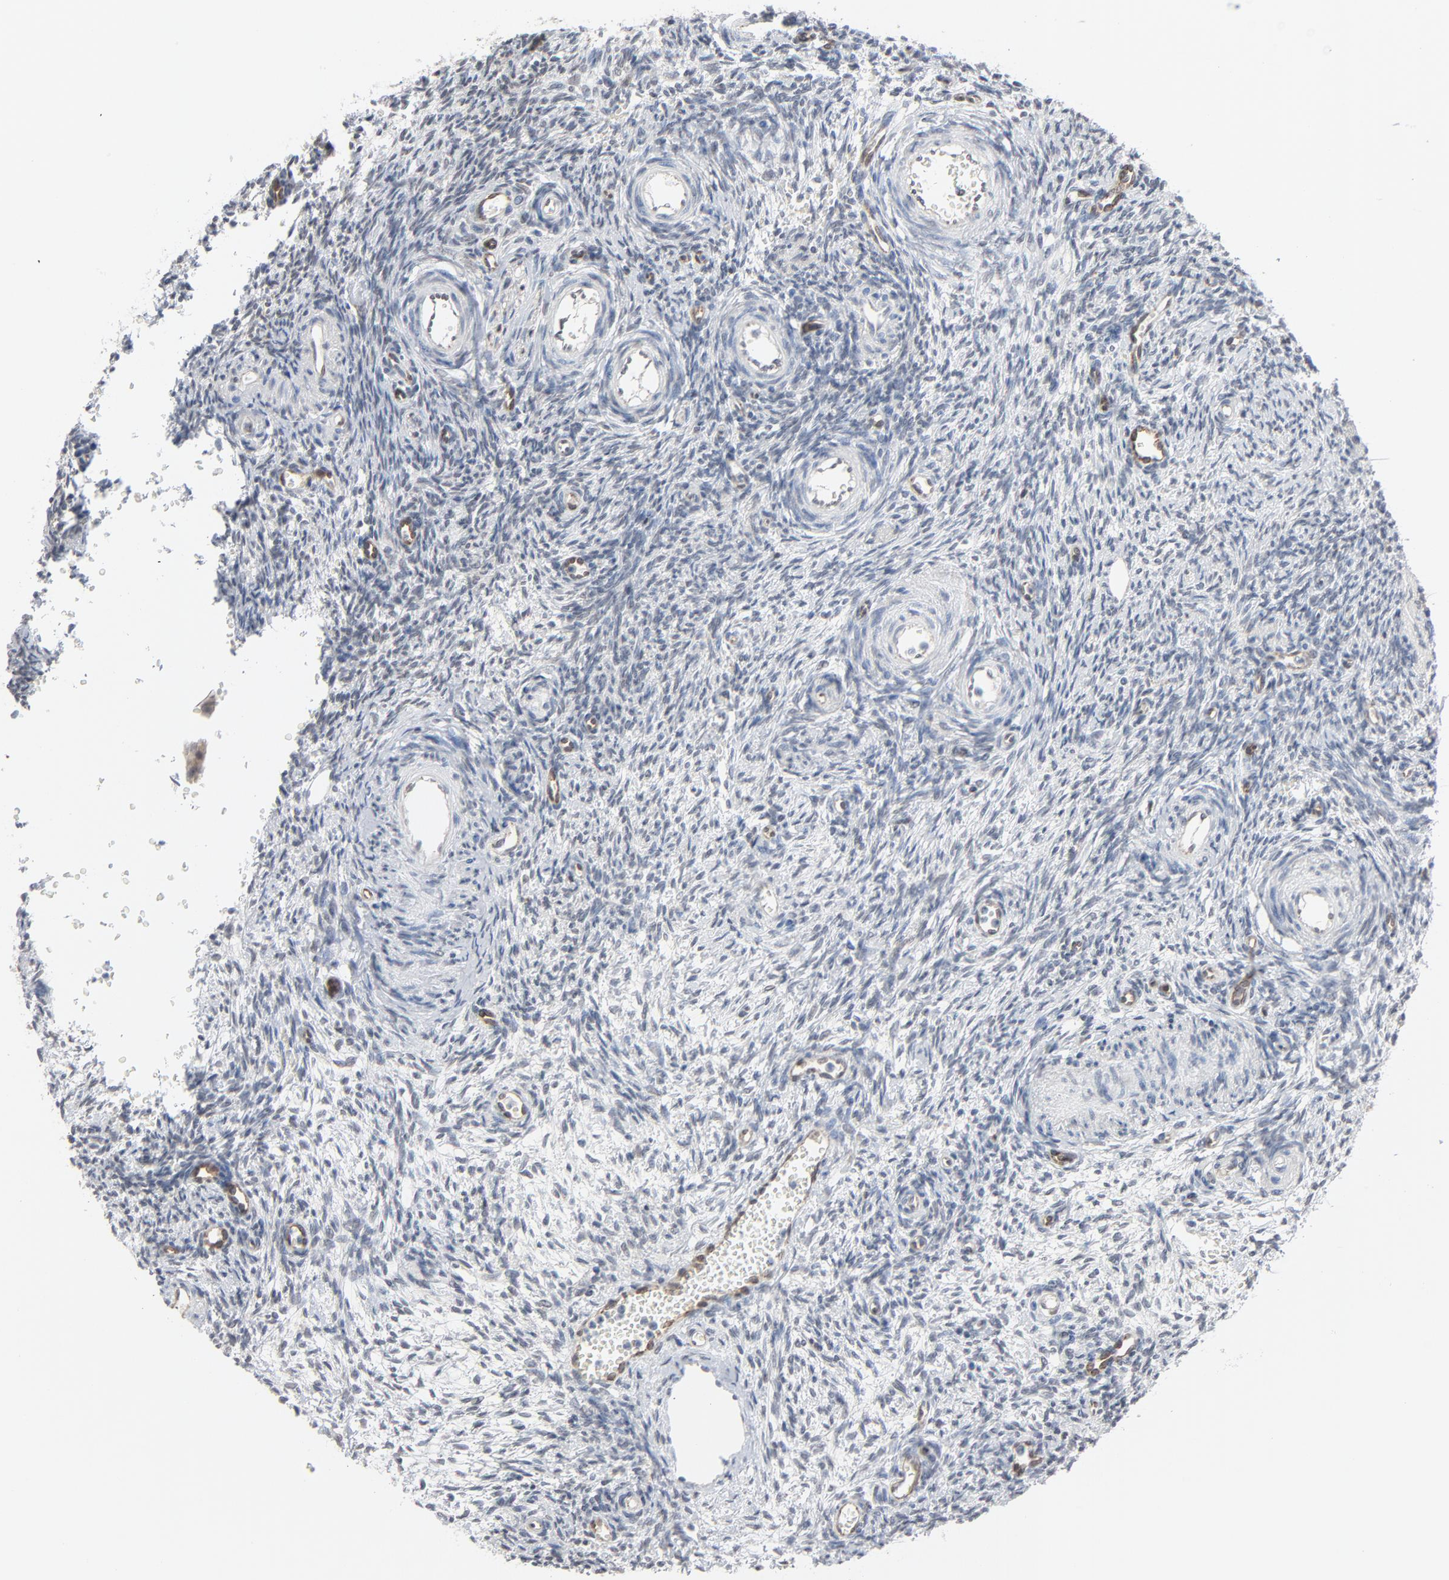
{"staining": {"intensity": "negative", "quantity": "none", "location": "none"}, "tissue": "ovary", "cell_type": "Follicle cells", "image_type": "normal", "snomed": [{"axis": "morphology", "description": "Normal tissue, NOS"}, {"axis": "topography", "description": "Ovary"}], "caption": "Immunohistochemistry (IHC) of normal human ovary shows no positivity in follicle cells.", "gene": "ITPR3", "patient": {"sex": "female", "age": 39}}